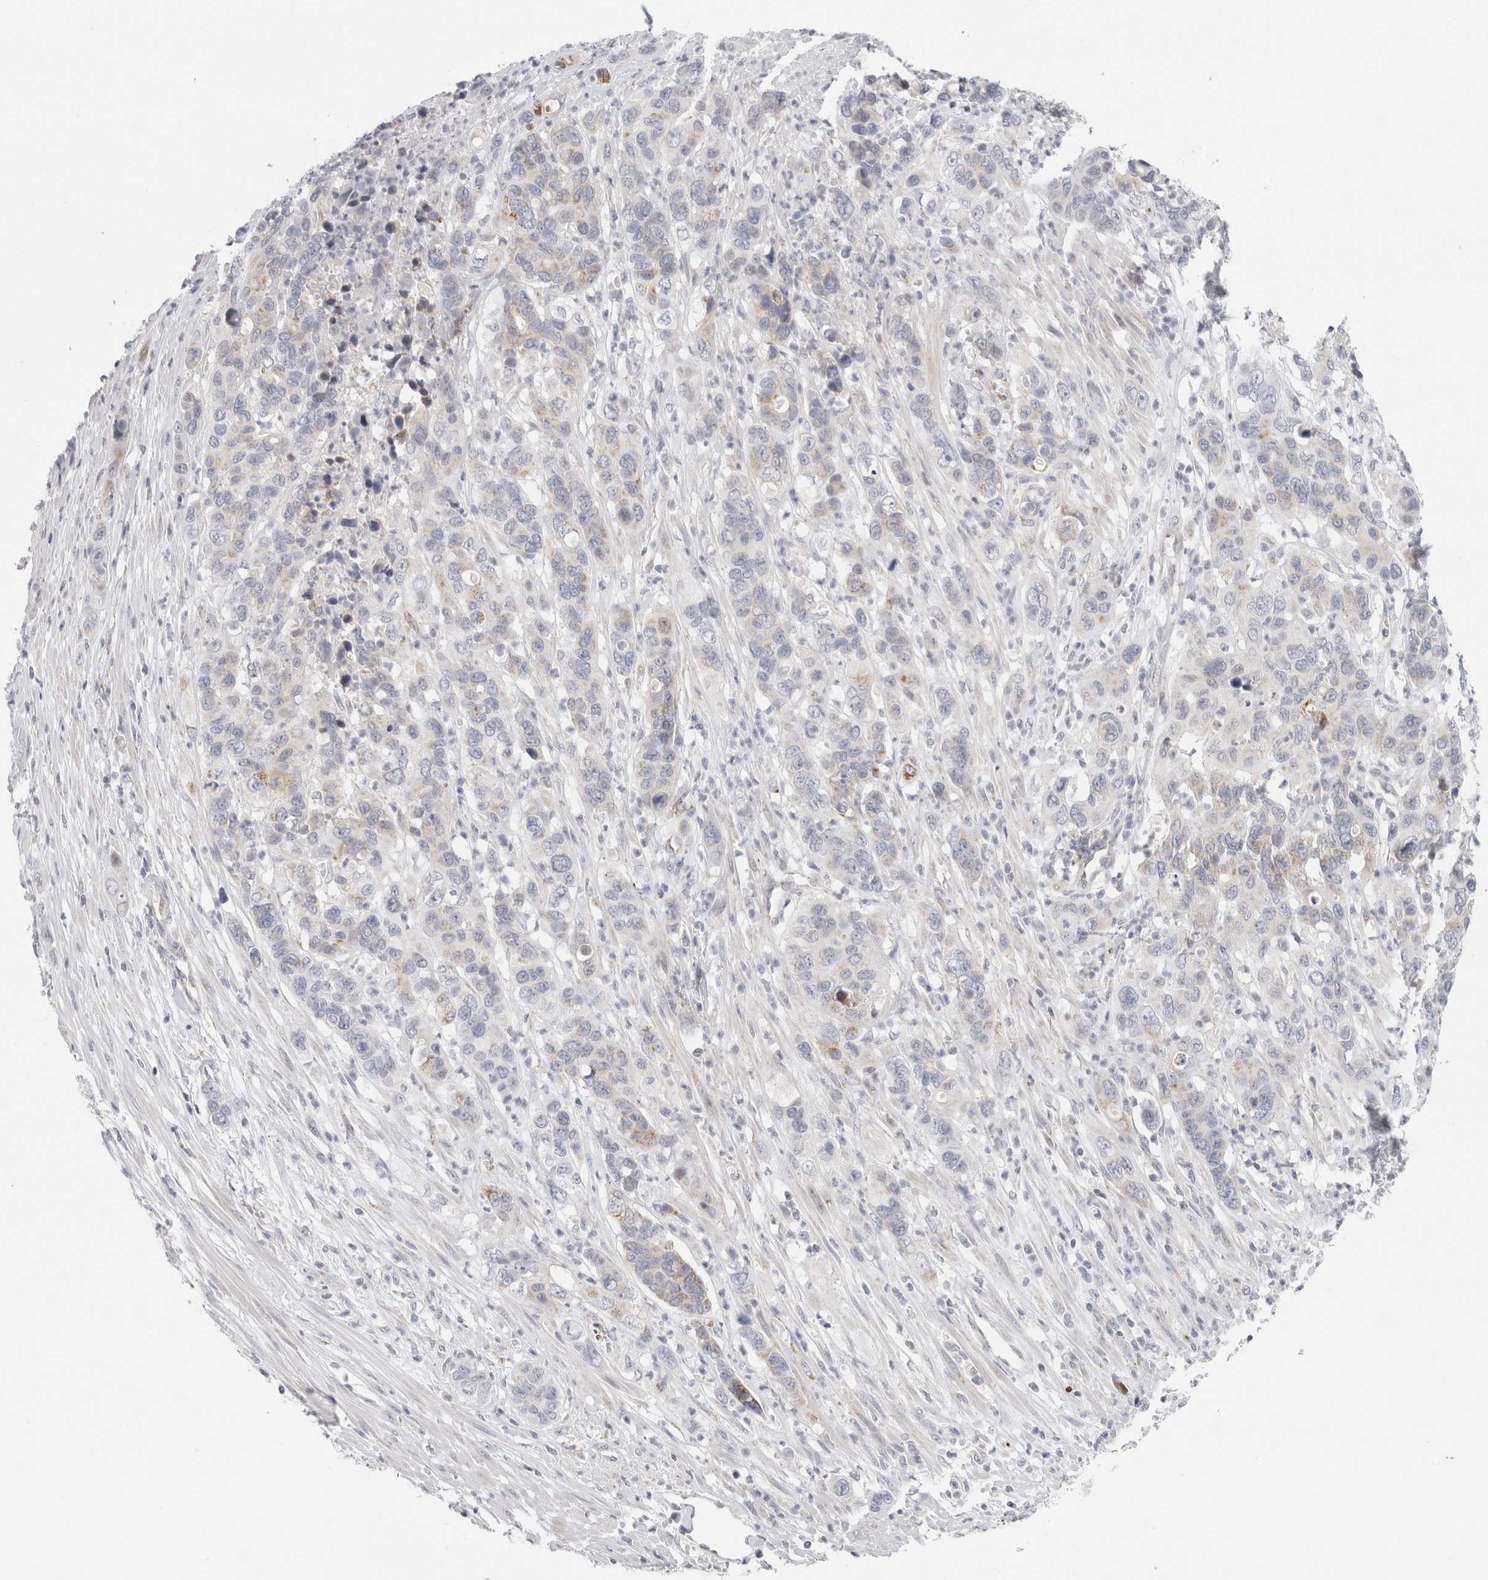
{"staining": {"intensity": "moderate", "quantity": "<25%", "location": "cytoplasmic/membranous"}, "tissue": "pancreatic cancer", "cell_type": "Tumor cells", "image_type": "cancer", "snomed": [{"axis": "morphology", "description": "Adenocarcinoma, NOS"}, {"axis": "topography", "description": "Pancreas"}], "caption": "This is a micrograph of immunohistochemistry staining of pancreatic cancer, which shows moderate expression in the cytoplasmic/membranous of tumor cells.", "gene": "FAHD1", "patient": {"sex": "female", "age": 71}}